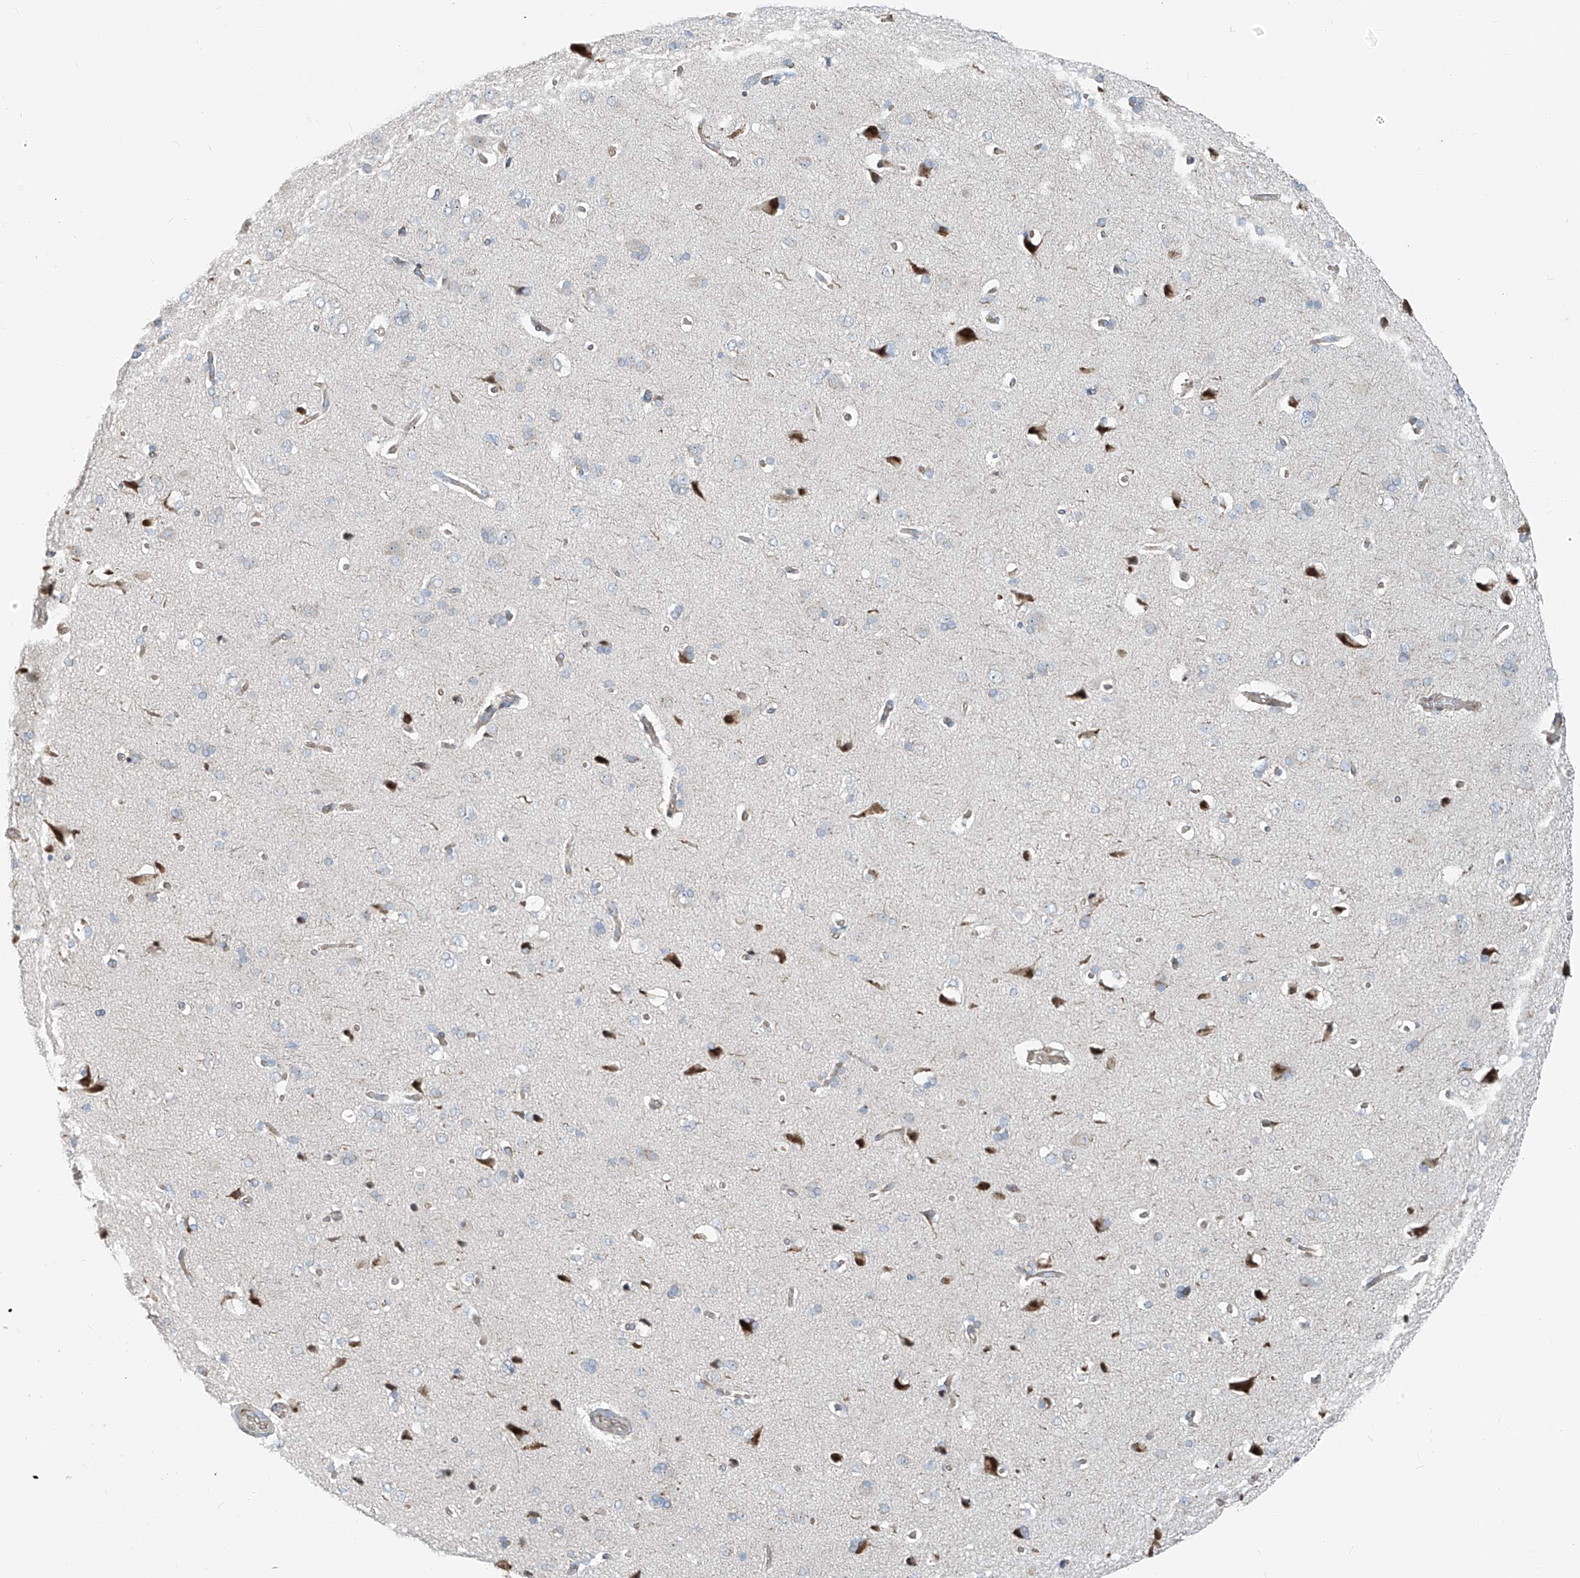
{"staining": {"intensity": "weak", "quantity": ">75%", "location": "cytoplasmic/membranous"}, "tissue": "cerebral cortex", "cell_type": "Endothelial cells", "image_type": "normal", "snomed": [{"axis": "morphology", "description": "Normal tissue, NOS"}, {"axis": "topography", "description": "Cerebral cortex"}], "caption": "Immunohistochemistry (IHC) image of benign cerebral cortex: cerebral cortex stained using IHC exhibits low levels of weak protein expression localized specifically in the cytoplasmic/membranous of endothelial cells, appearing as a cytoplasmic/membranous brown color.", "gene": "HIC2", "patient": {"sex": "male", "age": 62}}